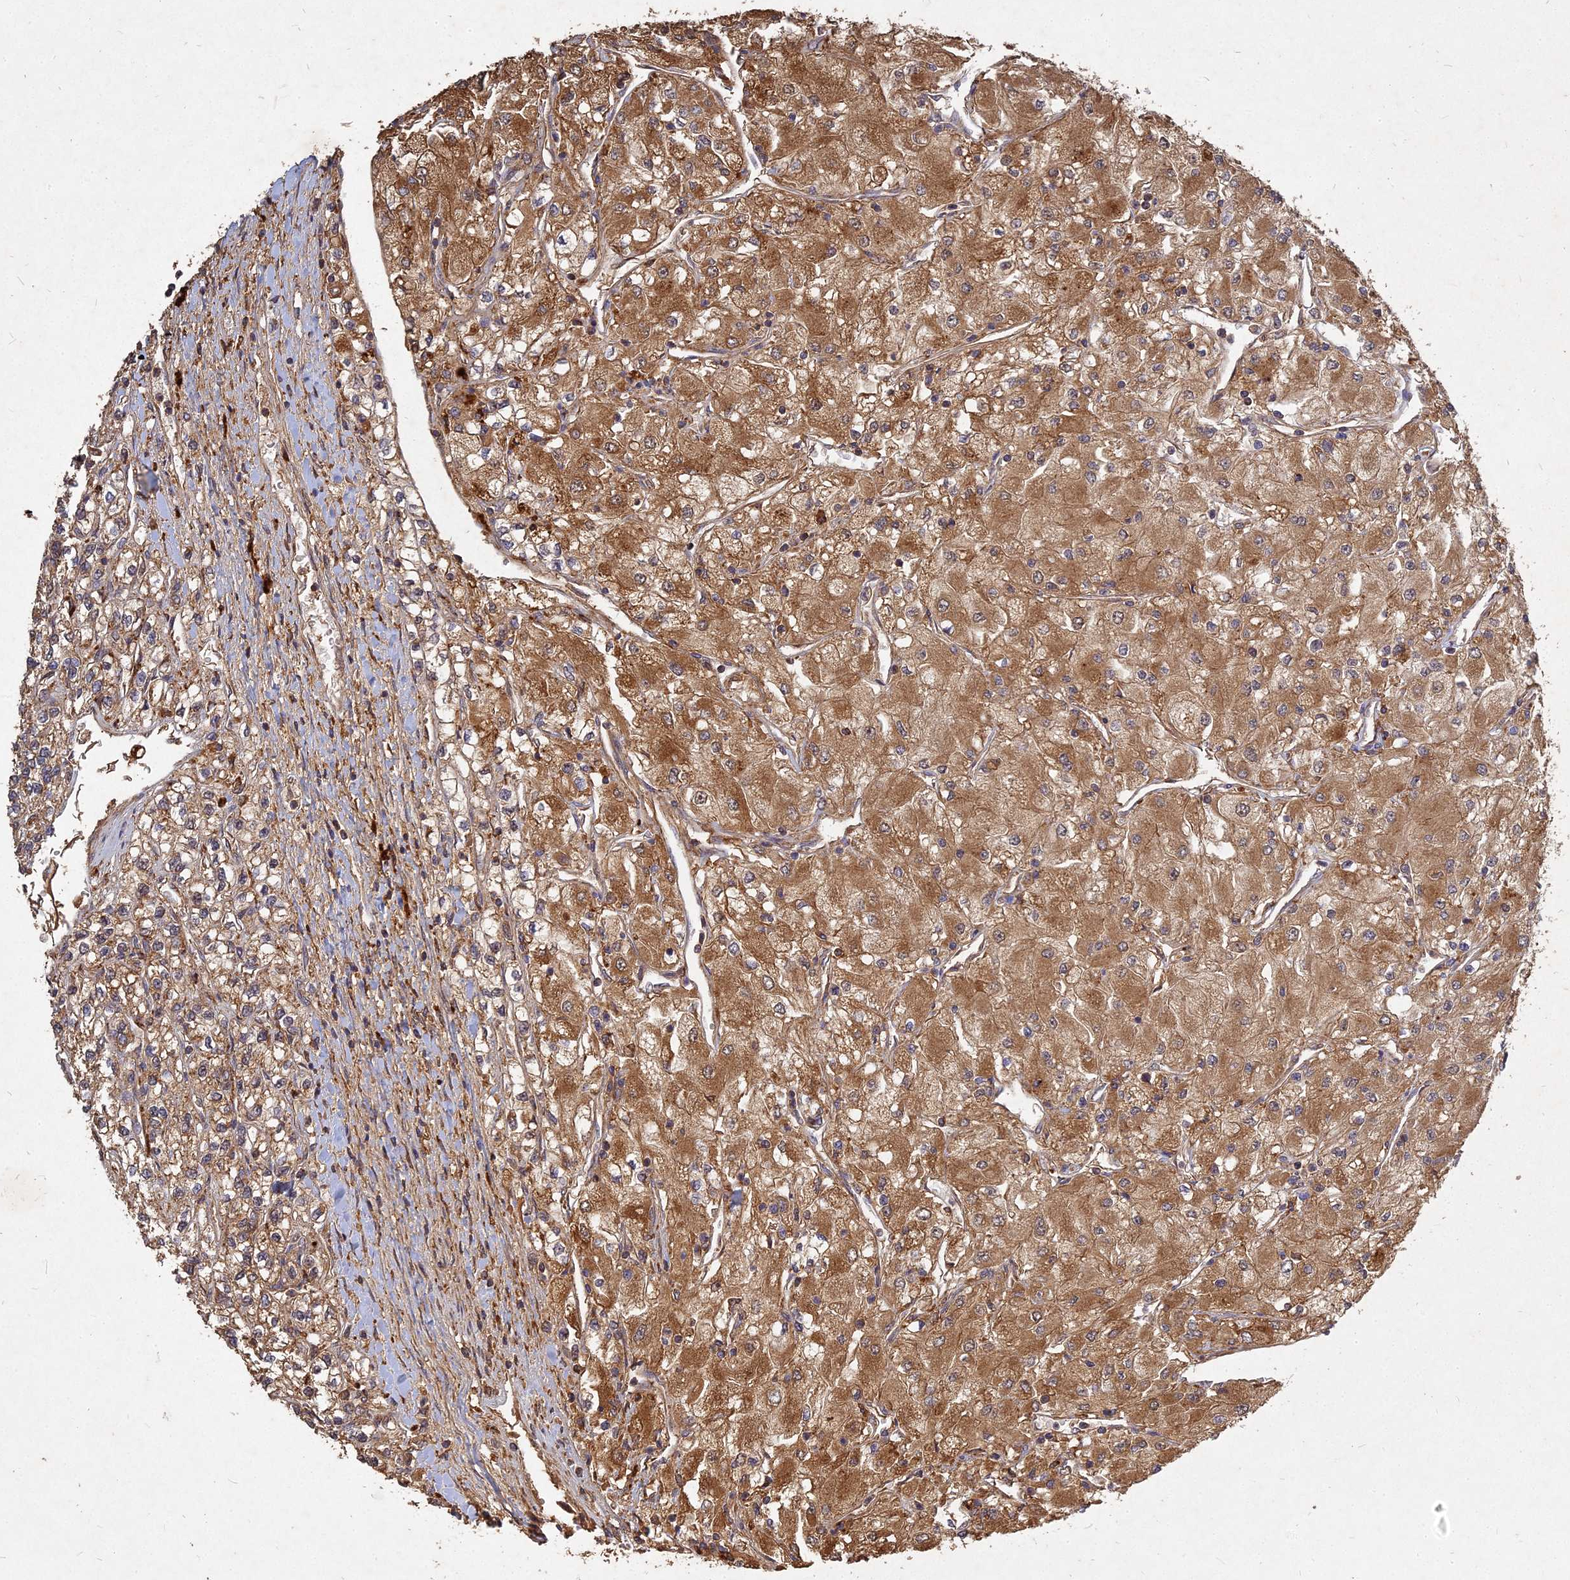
{"staining": {"intensity": "moderate", "quantity": ">75%", "location": "cytoplasmic/membranous"}, "tissue": "renal cancer", "cell_type": "Tumor cells", "image_type": "cancer", "snomed": [{"axis": "morphology", "description": "Adenocarcinoma, NOS"}, {"axis": "topography", "description": "Kidney"}], "caption": "A medium amount of moderate cytoplasmic/membranous positivity is identified in approximately >75% of tumor cells in renal adenocarcinoma tissue. (DAB (3,3'-diaminobenzidine) IHC, brown staining for protein, blue staining for nuclei).", "gene": "UBE2W", "patient": {"sex": "male", "age": 80}}